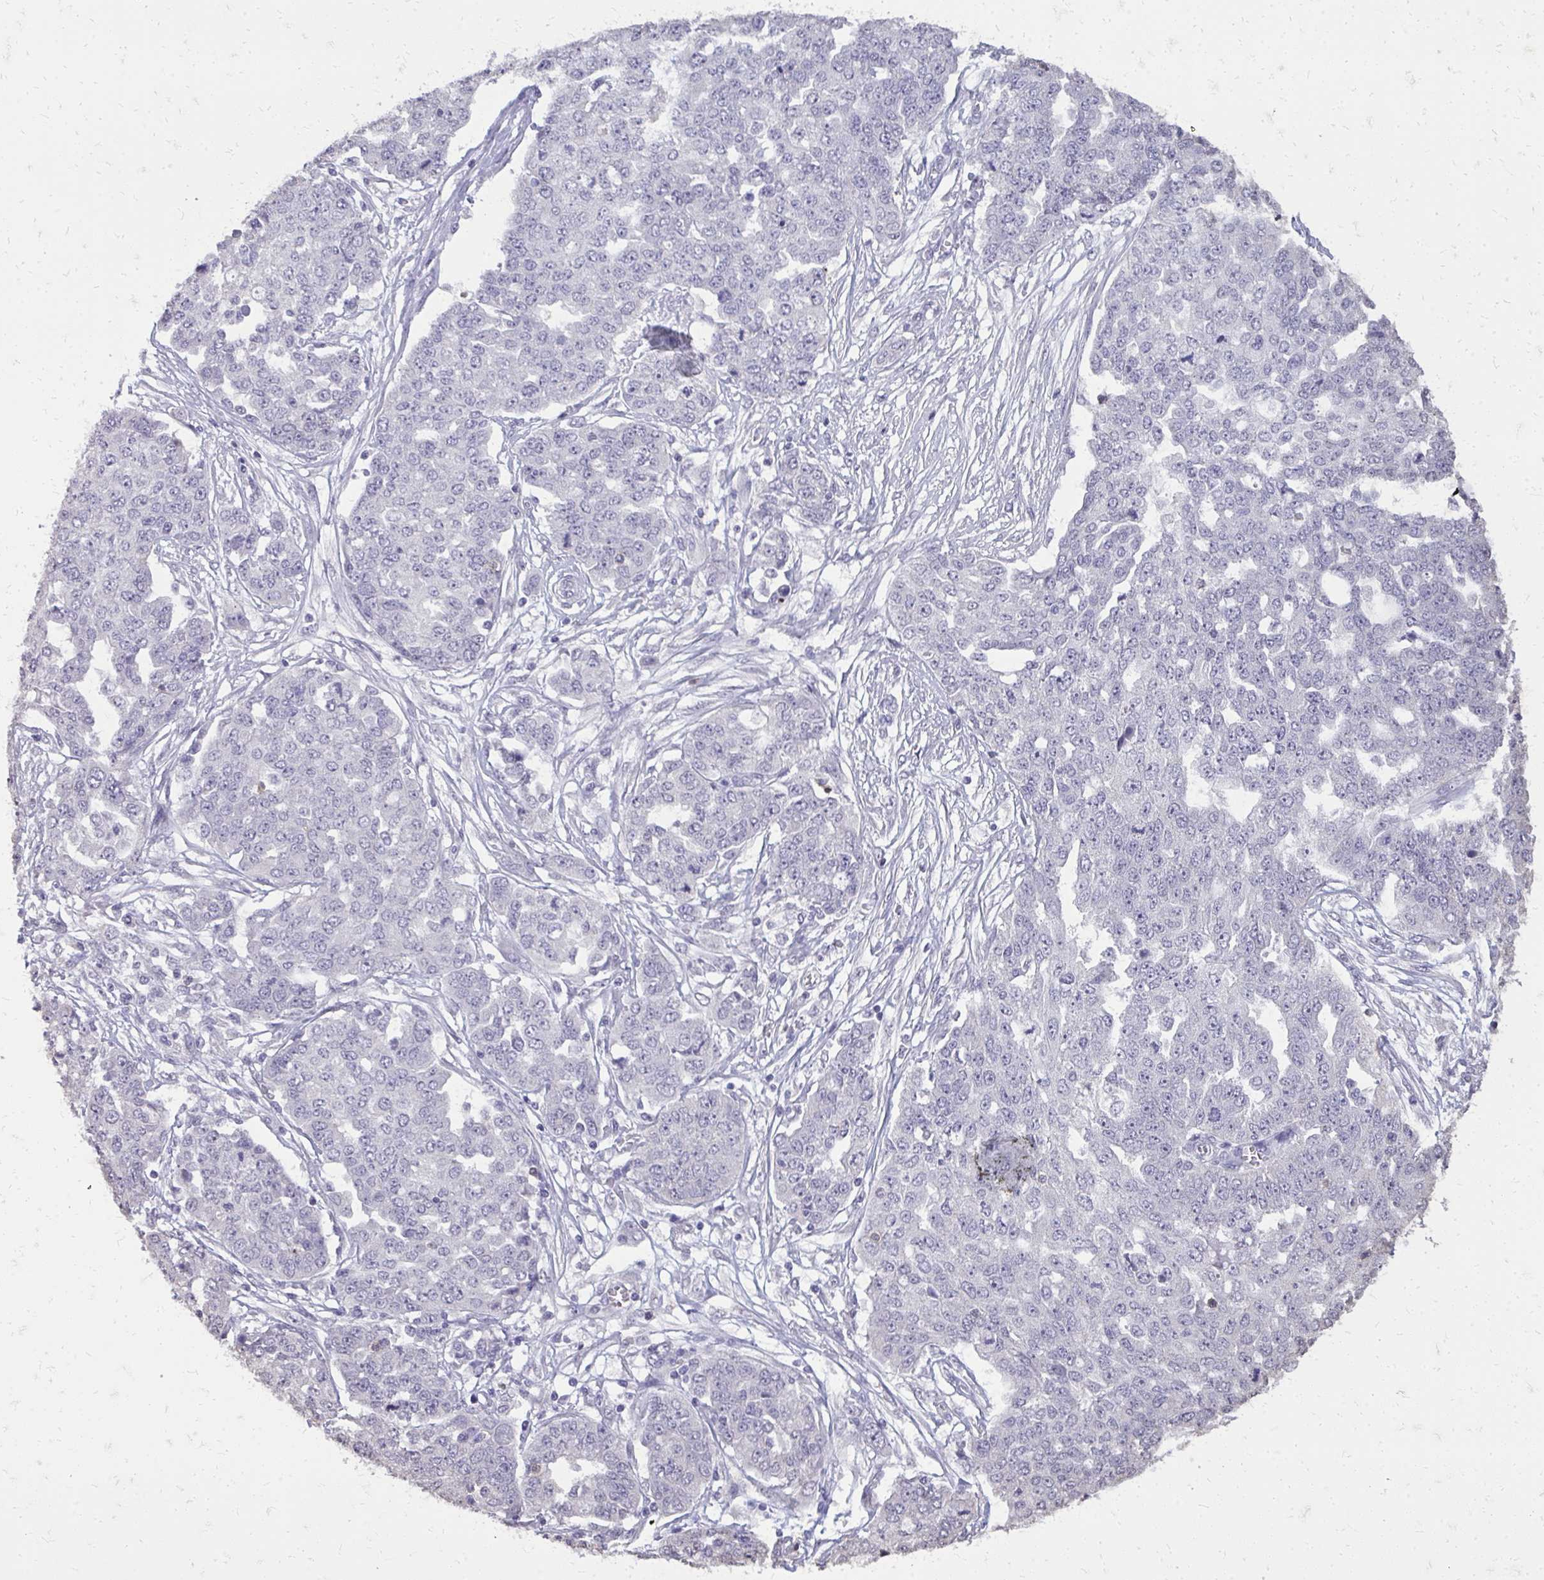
{"staining": {"intensity": "negative", "quantity": "none", "location": "none"}, "tissue": "ovarian cancer", "cell_type": "Tumor cells", "image_type": "cancer", "snomed": [{"axis": "morphology", "description": "Cystadenocarcinoma, serous, NOS"}, {"axis": "topography", "description": "Soft tissue"}, {"axis": "topography", "description": "Ovary"}], "caption": "Immunohistochemical staining of human ovarian serous cystadenocarcinoma shows no significant expression in tumor cells.", "gene": "AKAP5", "patient": {"sex": "female", "age": 57}}